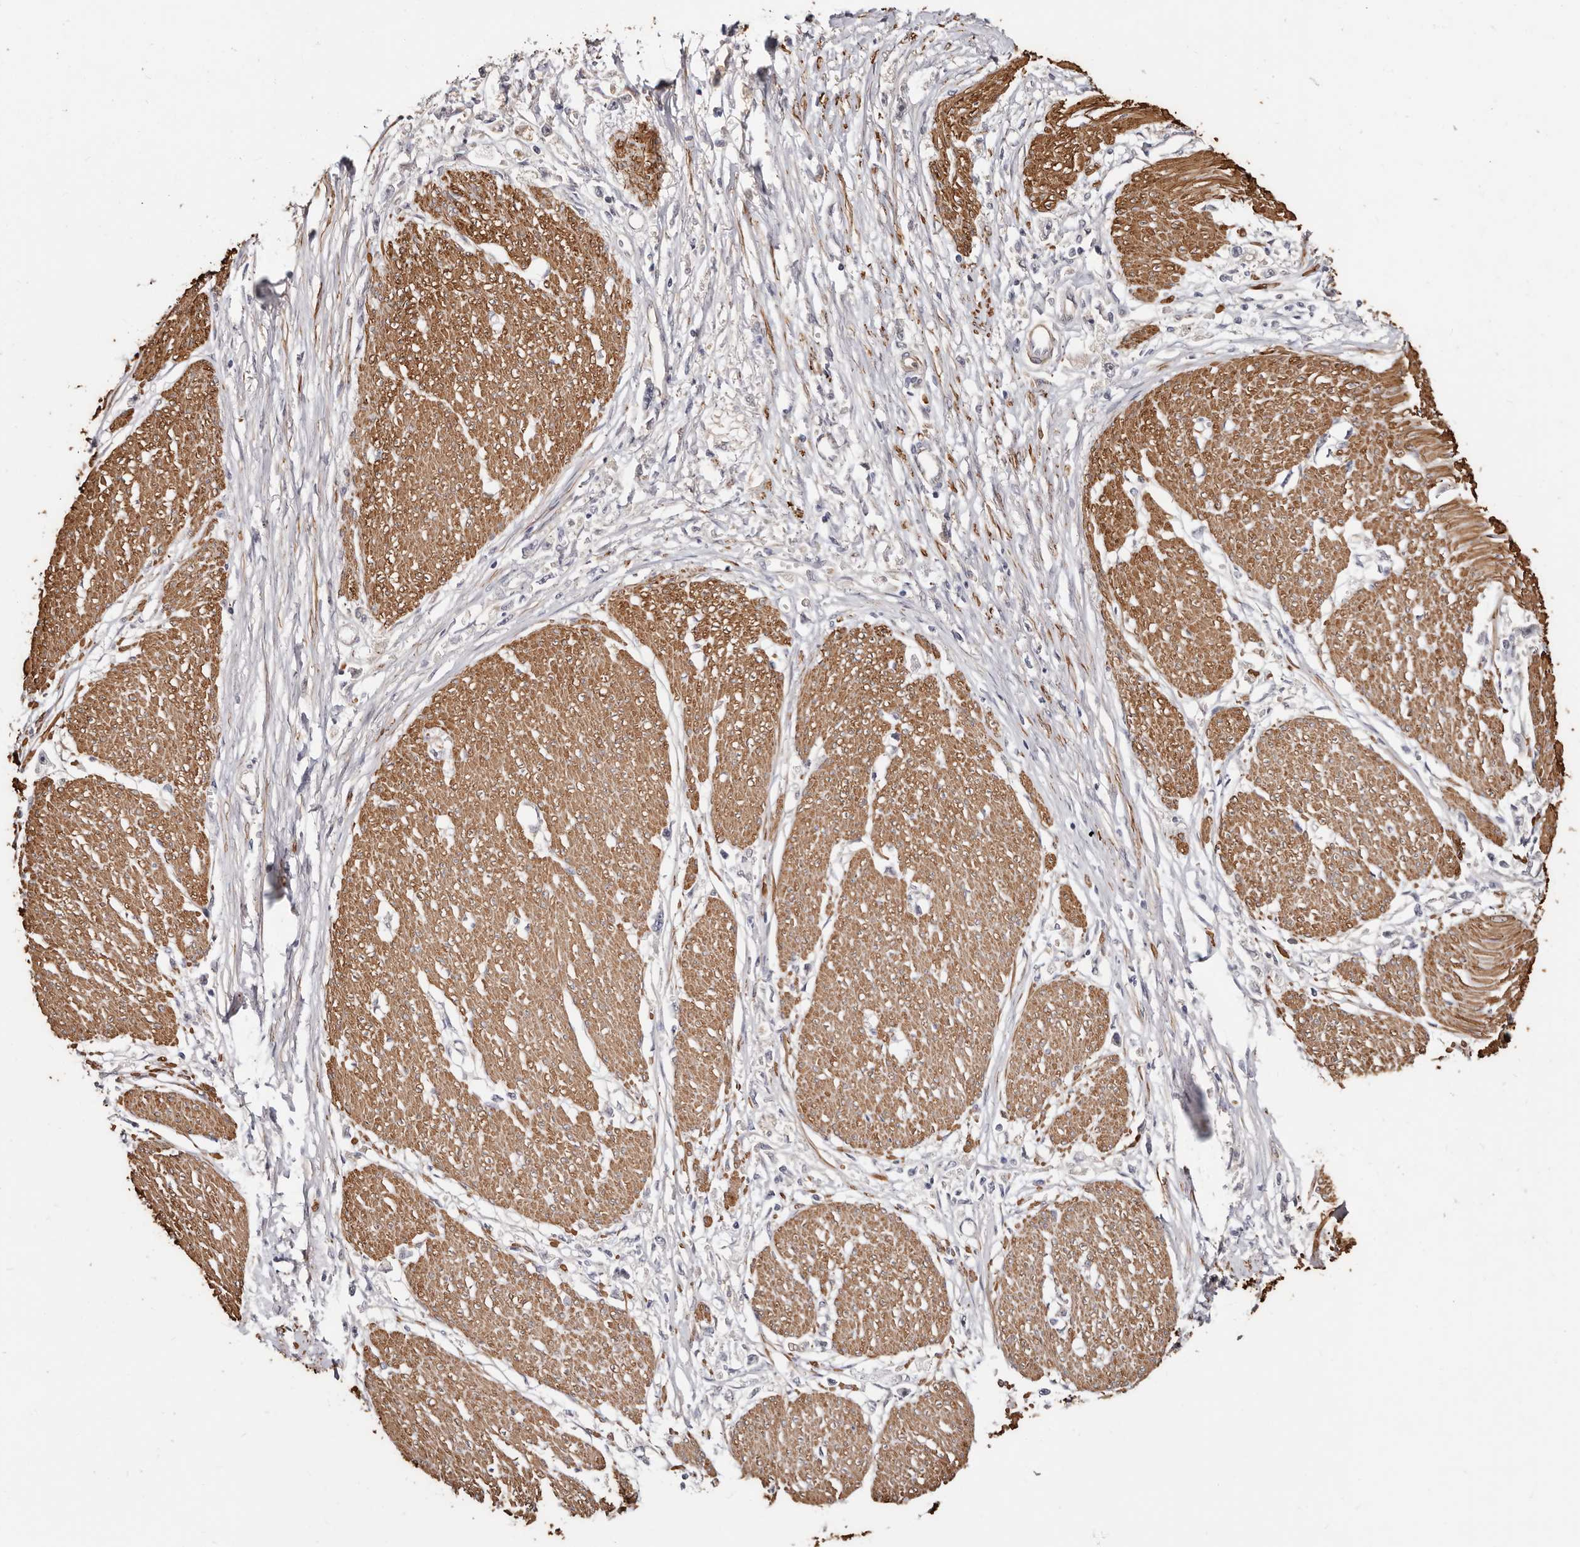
{"staining": {"intensity": "negative", "quantity": "none", "location": "none"}, "tissue": "stomach cancer", "cell_type": "Tumor cells", "image_type": "cancer", "snomed": [{"axis": "morphology", "description": "Adenocarcinoma, NOS"}, {"axis": "topography", "description": "Stomach"}], "caption": "There is no significant positivity in tumor cells of stomach cancer.", "gene": "TRIP13", "patient": {"sex": "female", "age": 59}}